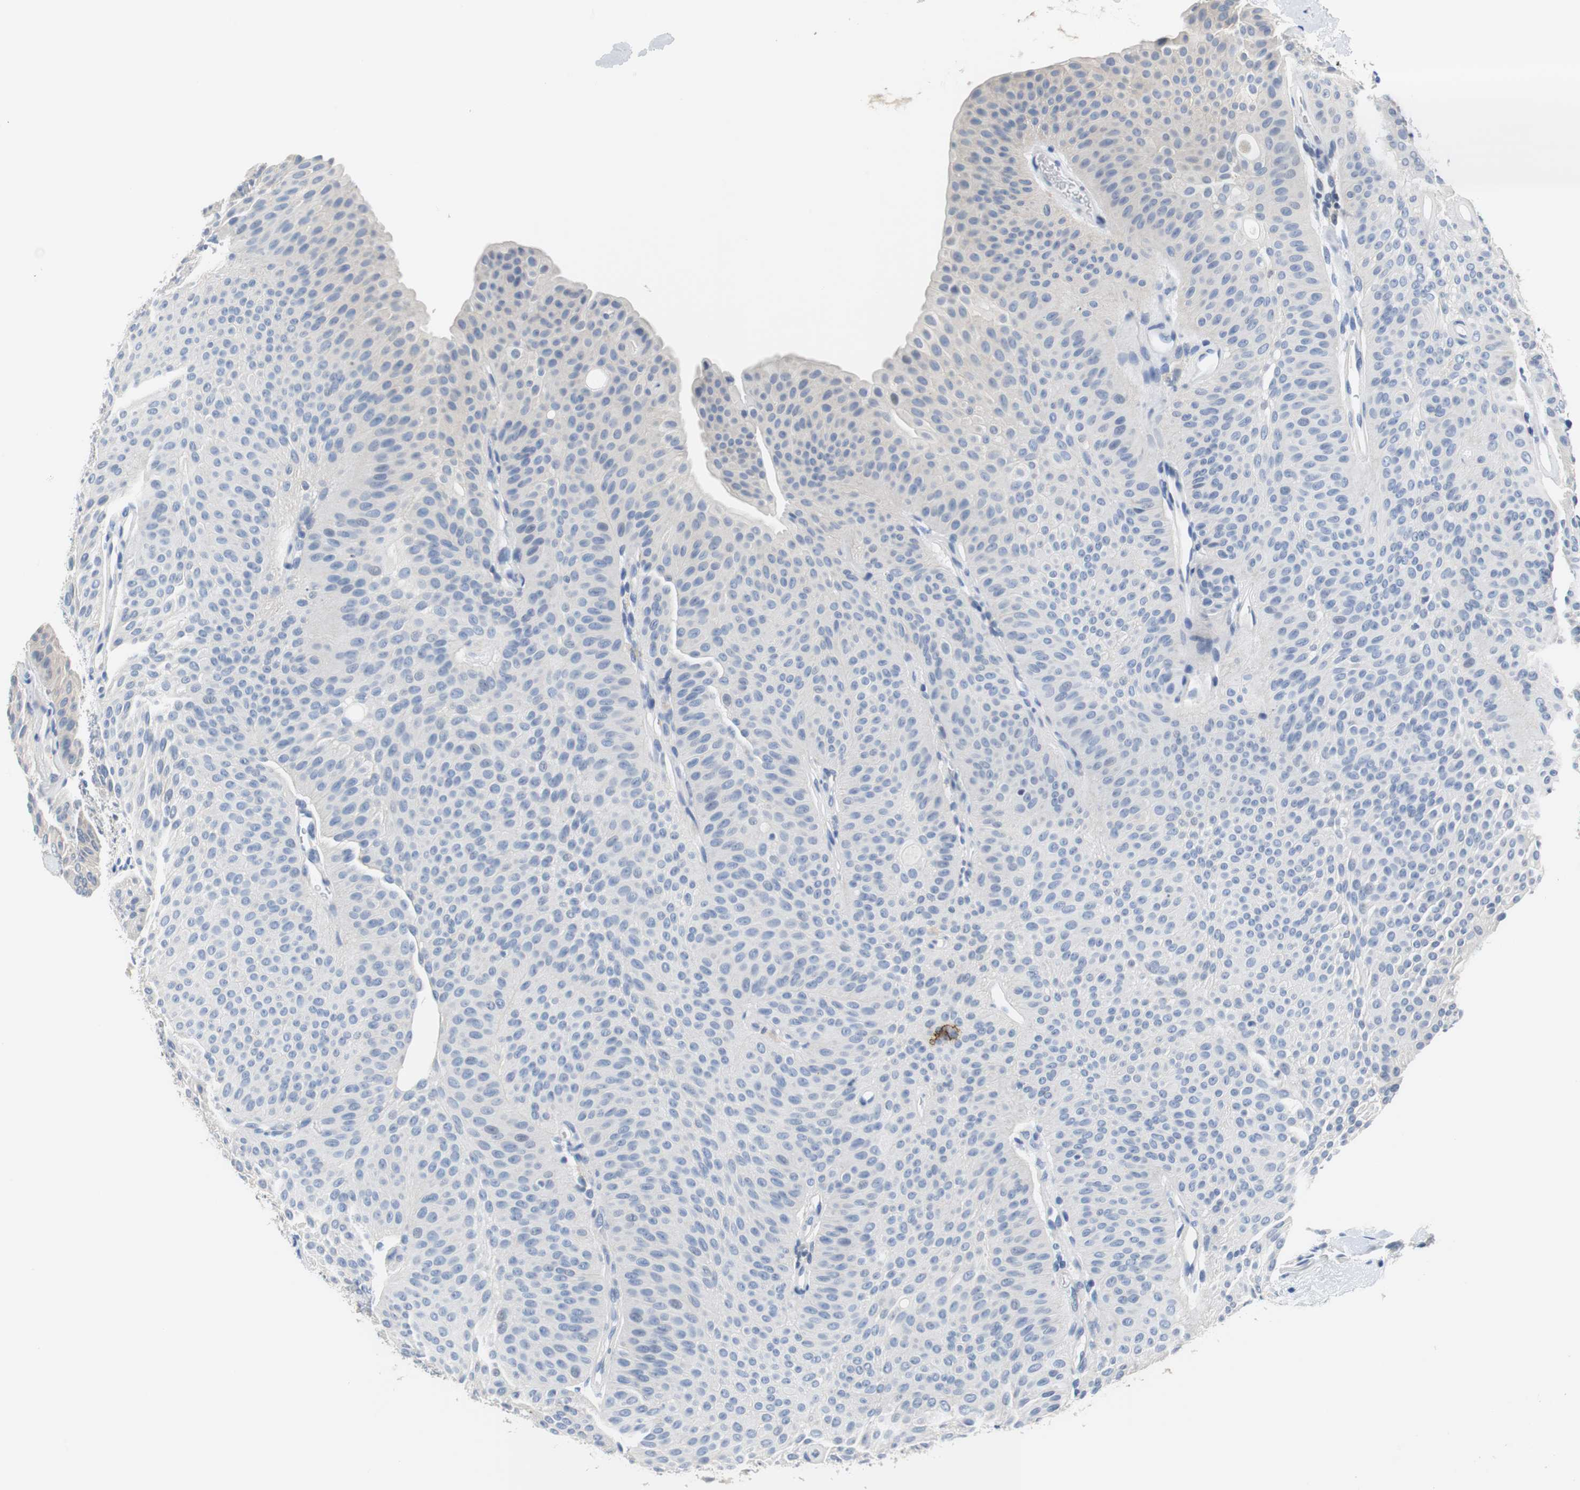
{"staining": {"intensity": "negative", "quantity": "none", "location": "none"}, "tissue": "urothelial cancer", "cell_type": "Tumor cells", "image_type": "cancer", "snomed": [{"axis": "morphology", "description": "Urothelial carcinoma, Low grade"}, {"axis": "topography", "description": "Urinary bladder"}], "caption": "Human low-grade urothelial carcinoma stained for a protein using IHC displays no positivity in tumor cells.", "gene": "PCK1", "patient": {"sex": "female", "age": 60}}